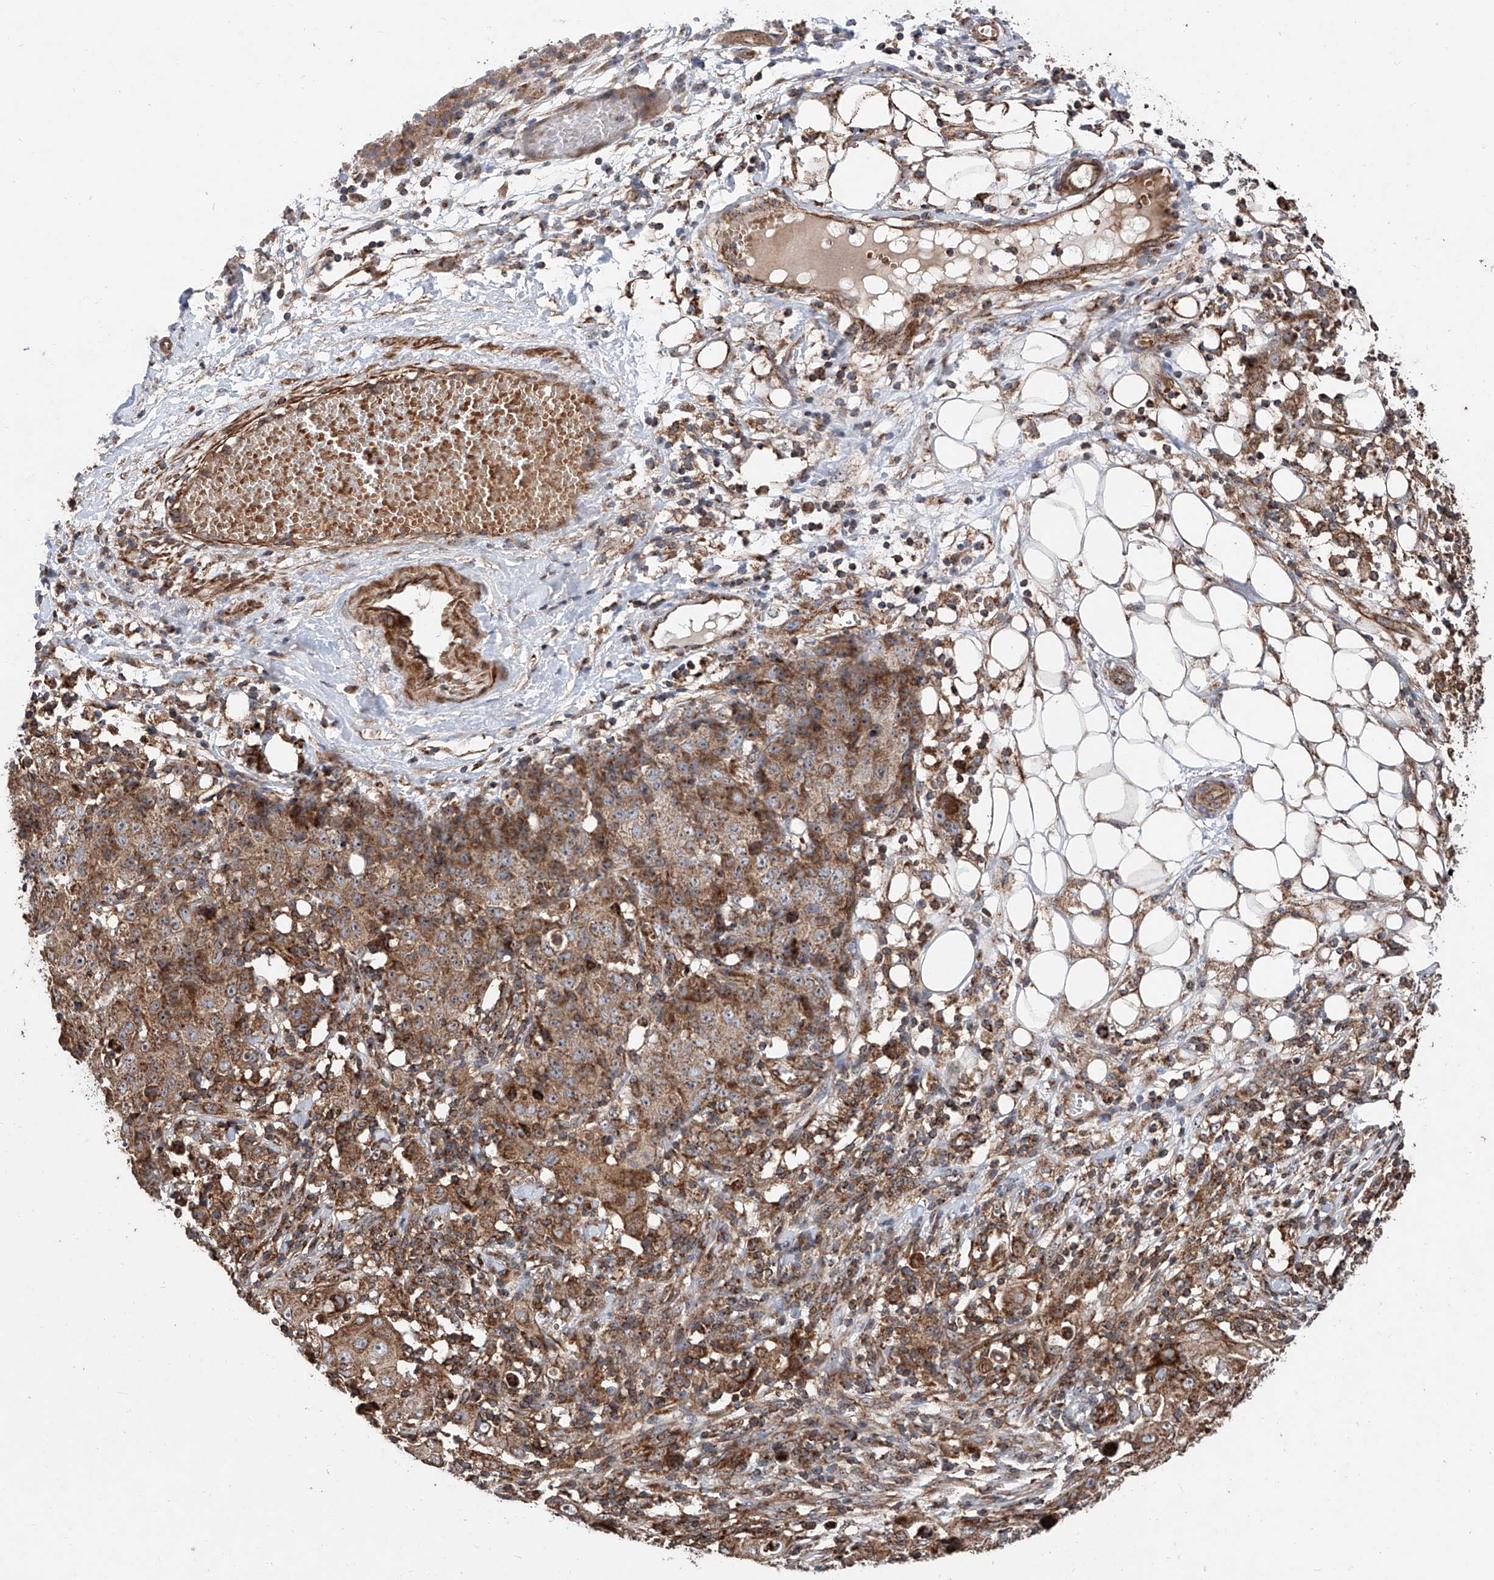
{"staining": {"intensity": "moderate", "quantity": ">75%", "location": "cytoplasmic/membranous"}, "tissue": "ovarian cancer", "cell_type": "Tumor cells", "image_type": "cancer", "snomed": [{"axis": "morphology", "description": "Carcinoma, endometroid"}, {"axis": "topography", "description": "Ovary"}], "caption": "Protein staining by IHC reveals moderate cytoplasmic/membranous expression in approximately >75% of tumor cells in ovarian cancer.", "gene": "PISD", "patient": {"sex": "female", "age": 42}}